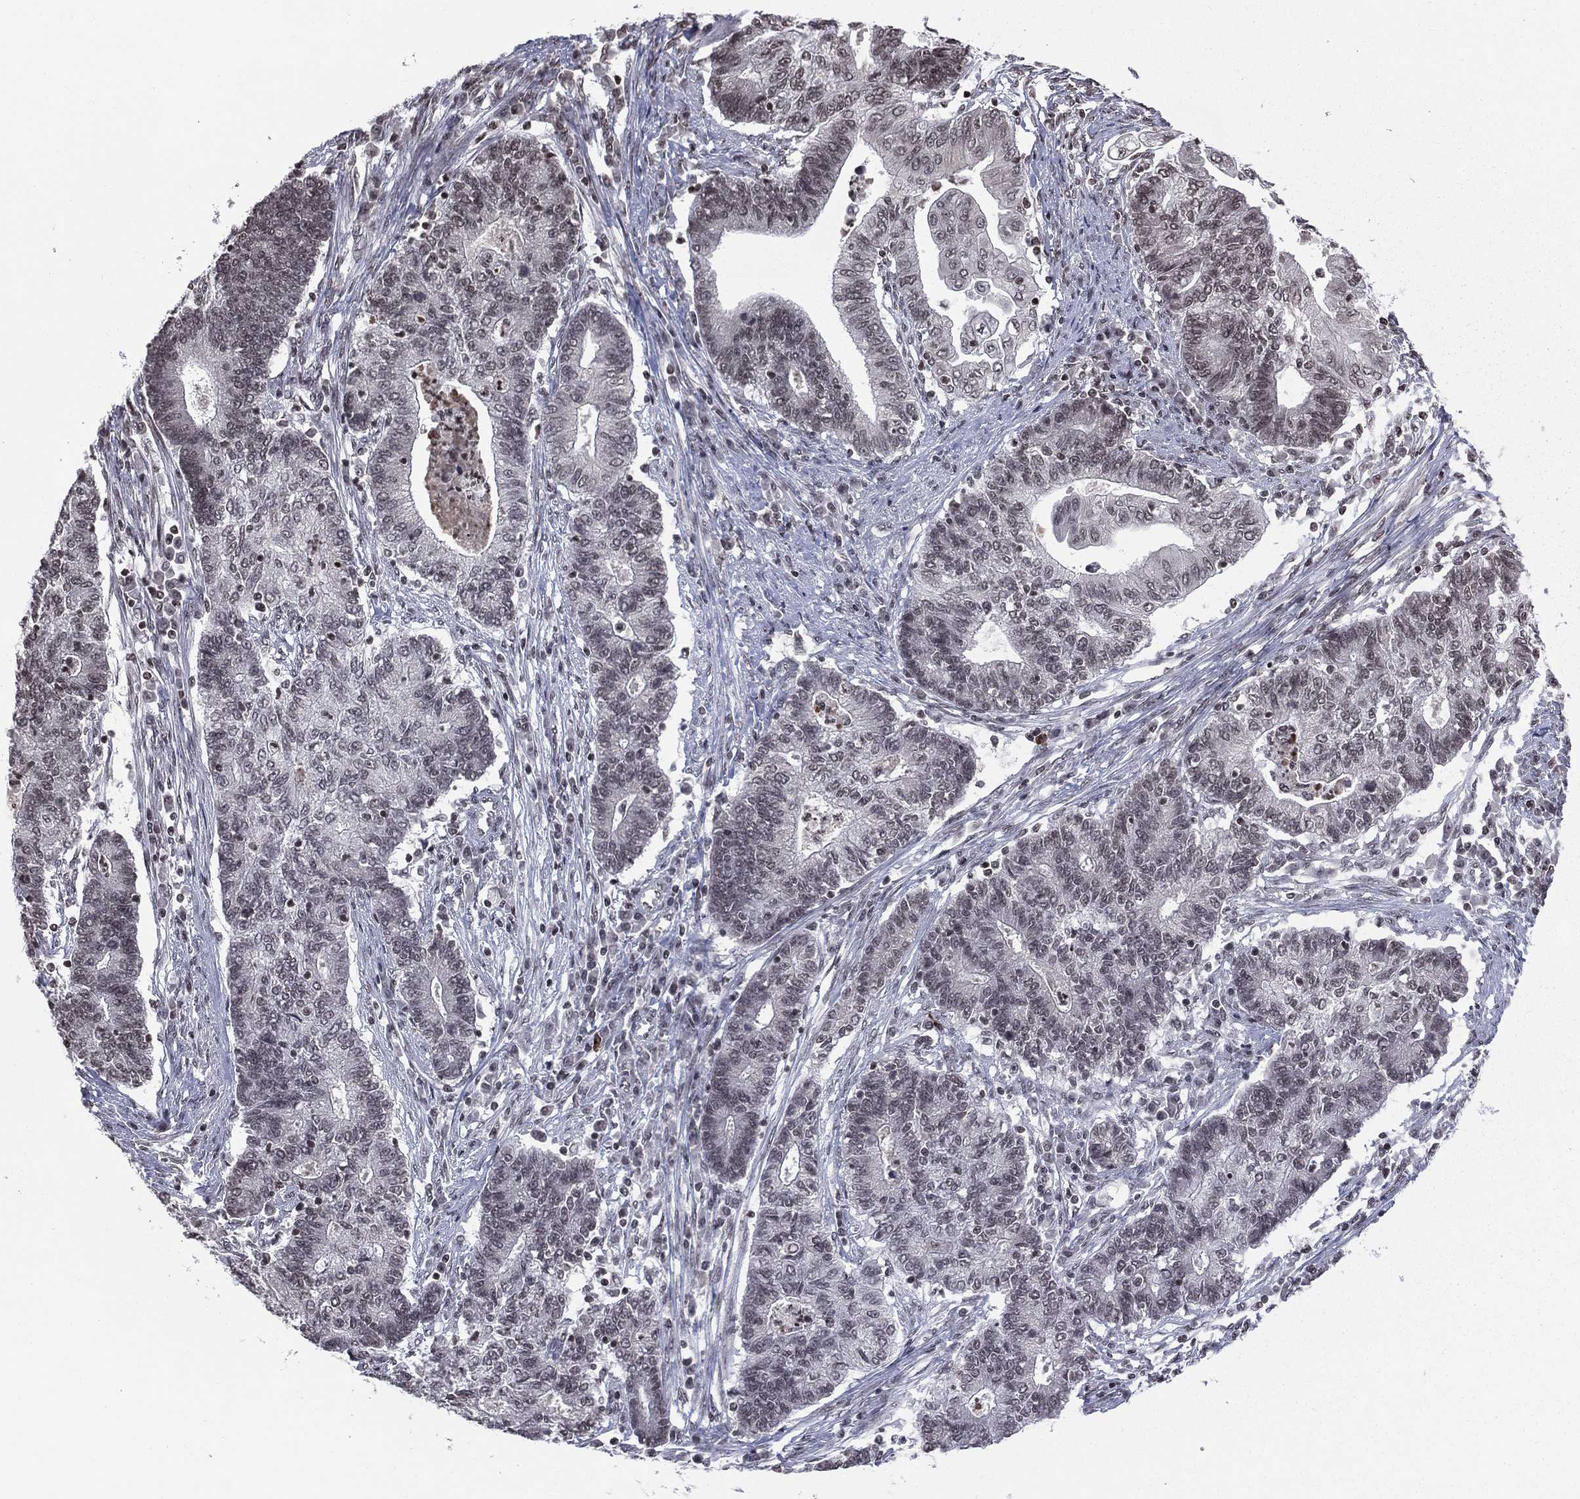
{"staining": {"intensity": "negative", "quantity": "none", "location": "none"}, "tissue": "endometrial cancer", "cell_type": "Tumor cells", "image_type": "cancer", "snomed": [{"axis": "morphology", "description": "Adenocarcinoma, NOS"}, {"axis": "topography", "description": "Uterus"}, {"axis": "topography", "description": "Endometrium"}], "caption": "Protein analysis of endometrial cancer demonstrates no significant expression in tumor cells.", "gene": "RFX7", "patient": {"sex": "female", "age": 54}}